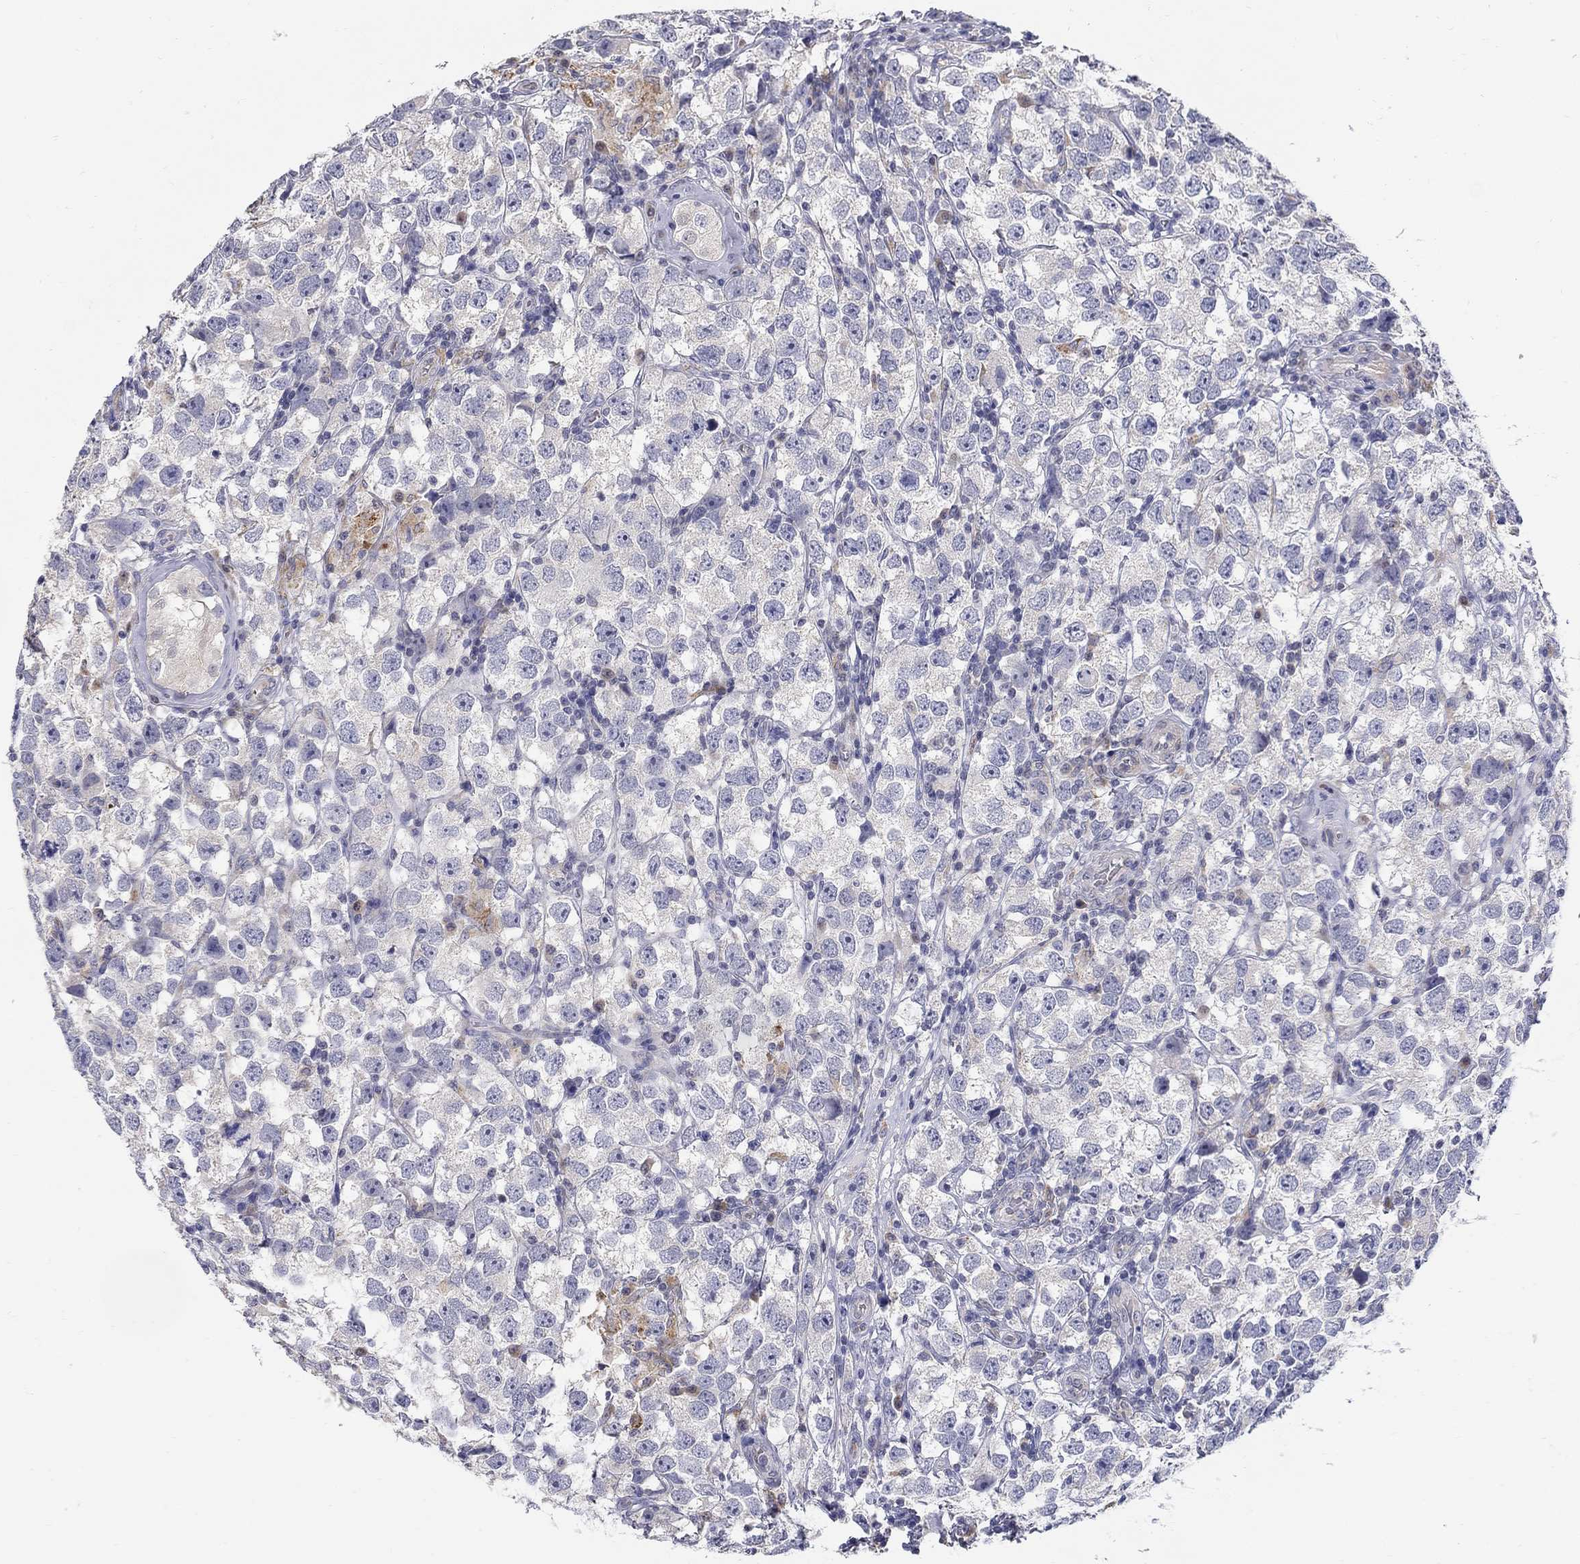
{"staining": {"intensity": "negative", "quantity": "none", "location": "none"}, "tissue": "testis cancer", "cell_type": "Tumor cells", "image_type": "cancer", "snomed": [{"axis": "morphology", "description": "Seminoma, NOS"}, {"axis": "topography", "description": "Testis"}], "caption": "Human testis seminoma stained for a protein using immunohistochemistry displays no positivity in tumor cells.", "gene": "ABCA4", "patient": {"sex": "male", "age": 26}}